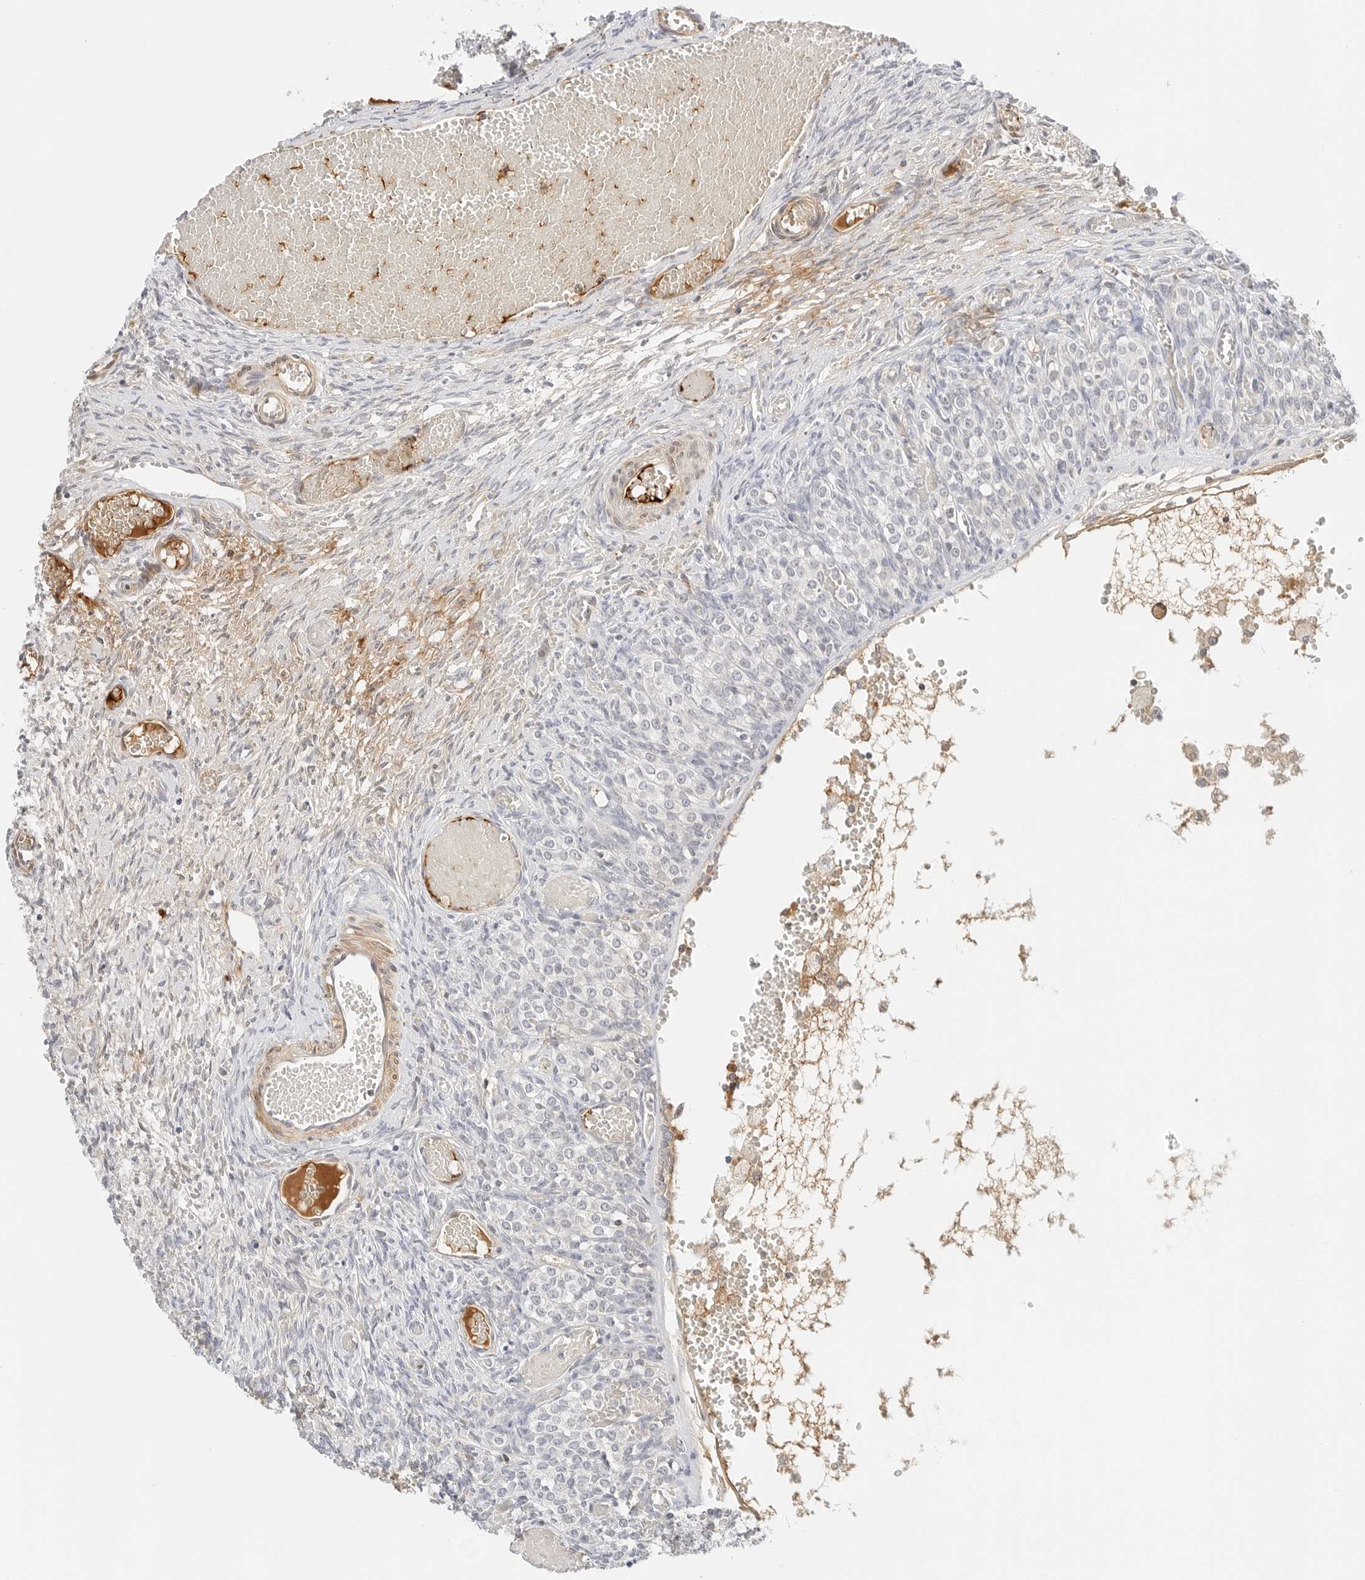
{"staining": {"intensity": "negative", "quantity": "none", "location": "none"}, "tissue": "ovary", "cell_type": "Ovarian stroma cells", "image_type": "normal", "snomed": [{"axis": "morphology", "description": "Adenocarcinoma, NOS"}, {"axis": "topography", "description": "Endometrium"}], "caption": "The photomicrograph exhibits no significant expression in ovarian stroma cells of ovary. The staining was performed using DAB (3,3'-diaminobenzidine) to visualize the protein expression in brown, while the nuclei were stained in blue with hematoxylin (Magnification: 20x).", "gene": "PKDCC", "patient": {"sex": "female", "age": 32}}